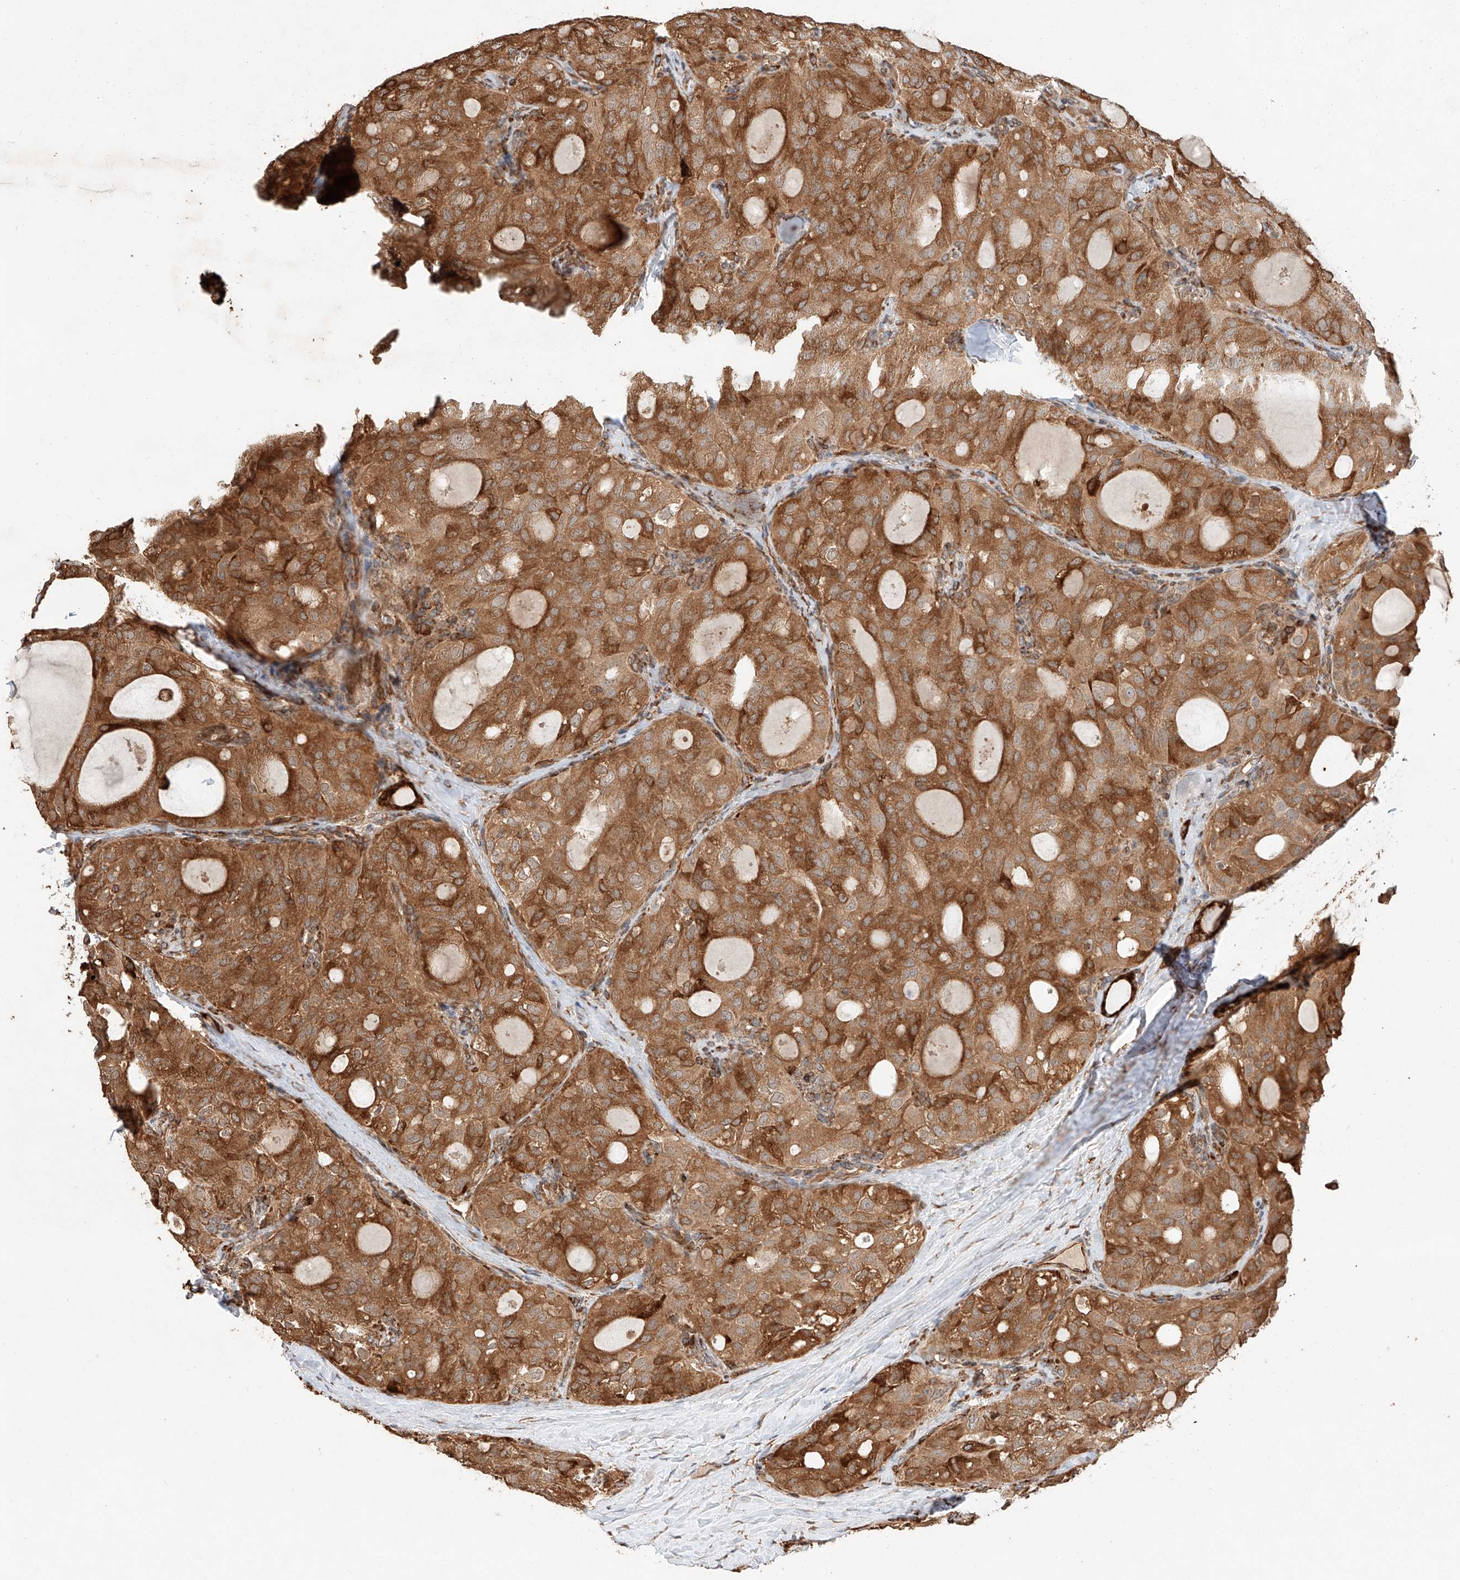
{"staining": {"intensity": "moderate", "quantity": ">75%", "location": "cytoplasmic/membranous"}, "tissue": "thyroid cancer", "cell_type": "Tumor cells", "image_type": "cancer", "snomed": [{"axis": "morphology", "description": "Follicular adenoma carcinoma, NOS"}, {"axis": "topography", "description": "Thyroid gland"}], "caption": "Tumor cells demonstrate medium levels of moderate cytoplasmic/membranous staining in approximately >75% of cells in thyroid cancer.", "gene": "ZNF84", "patient": {"sex": "male", "age": 75}}